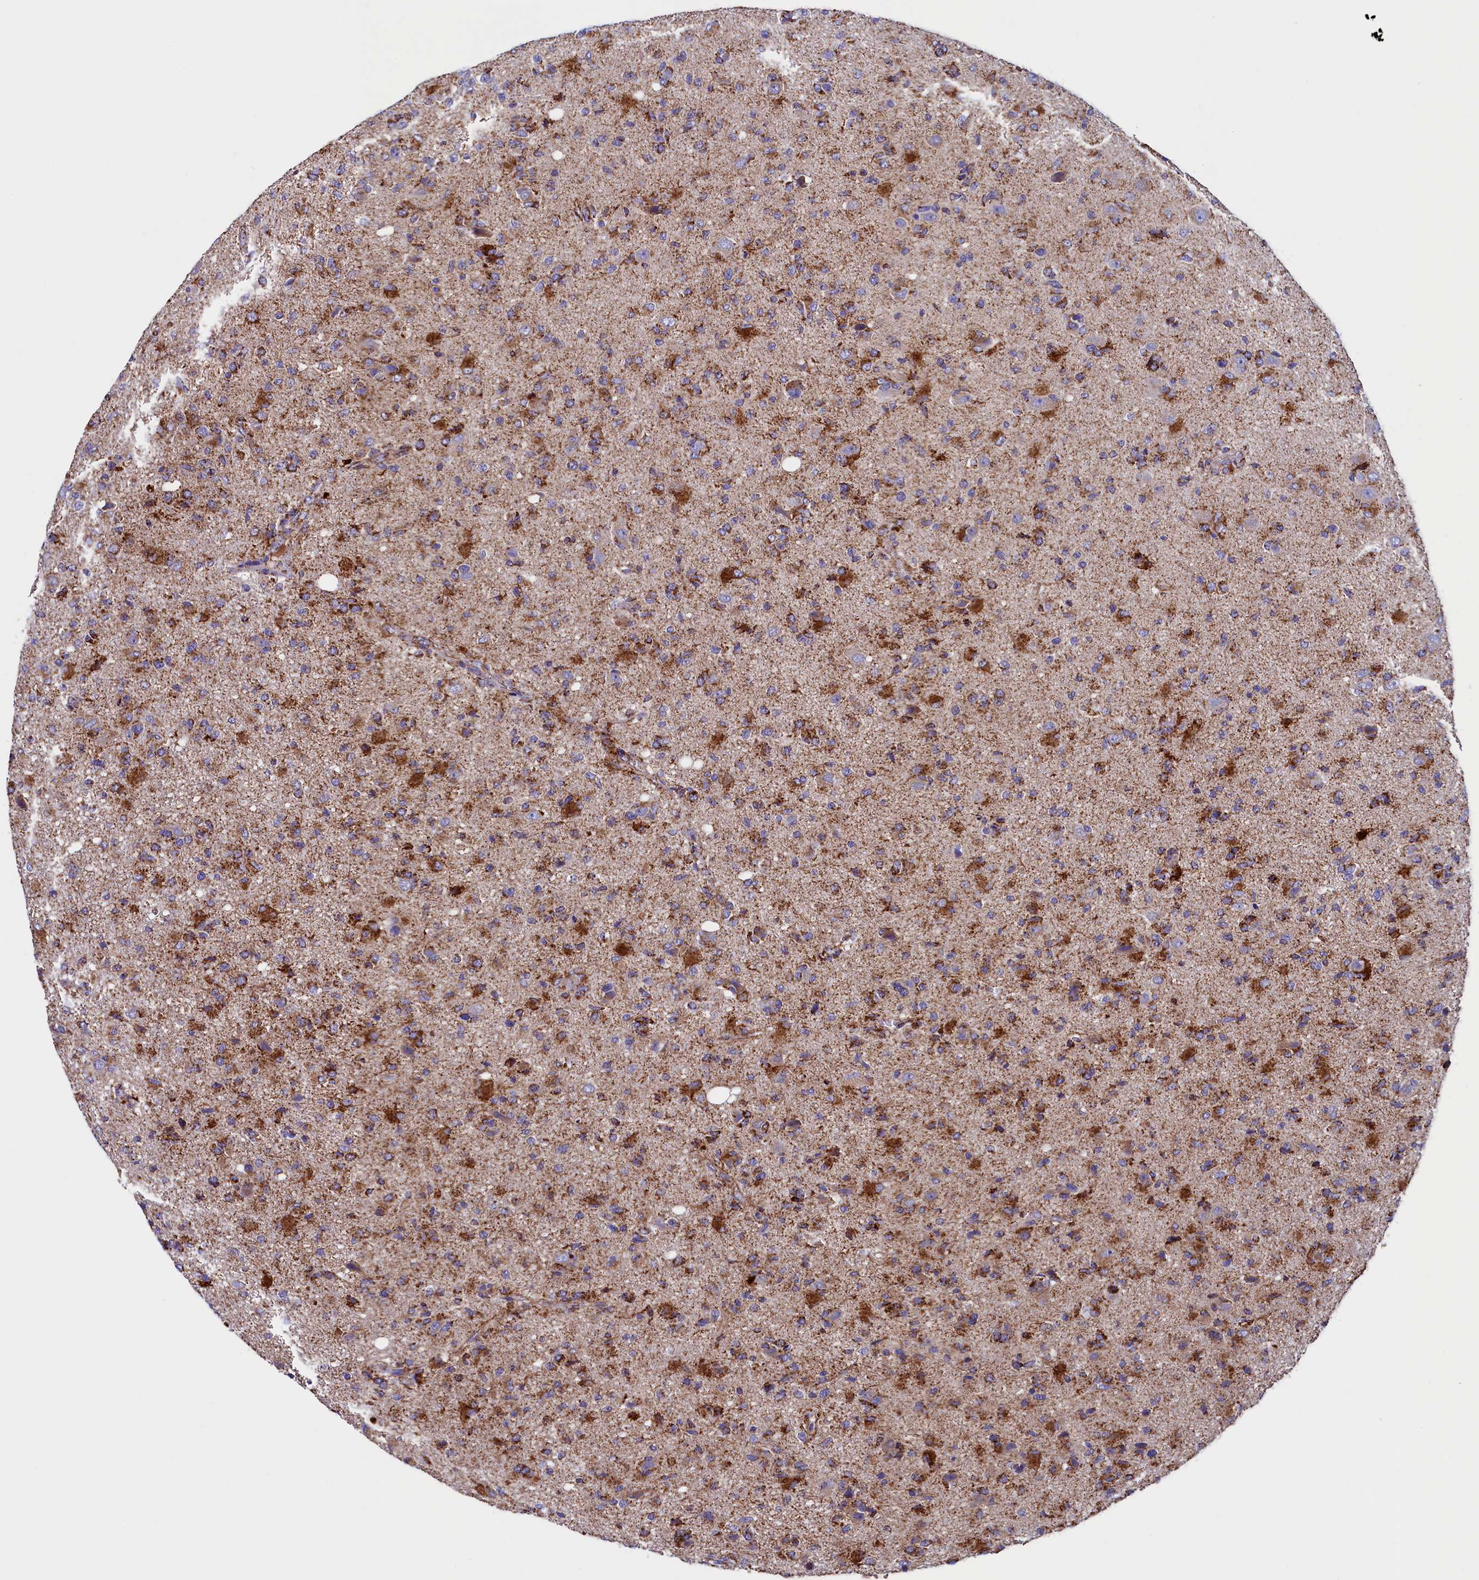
{"staining": {"intensity": "strong", "quantity": ">75%", "location": "cytoplasmic/membranous"}, "tissue": "glioma", "cell_type": "Tumor cells", "image_type": "cancer", "snomed": [{"axis": "morphology", "description": "Glioma, malignant, High grade"}, {"axis": "topography", "description": "Brain"}], "caption": "Strong cytoplasmic/membranous positivity is present in approximately >75% of tumor cells in glioma. Nuclei are stained in blue.", "gene": "SLC39A3", "patient": {"sex": "female", "age": 57}}